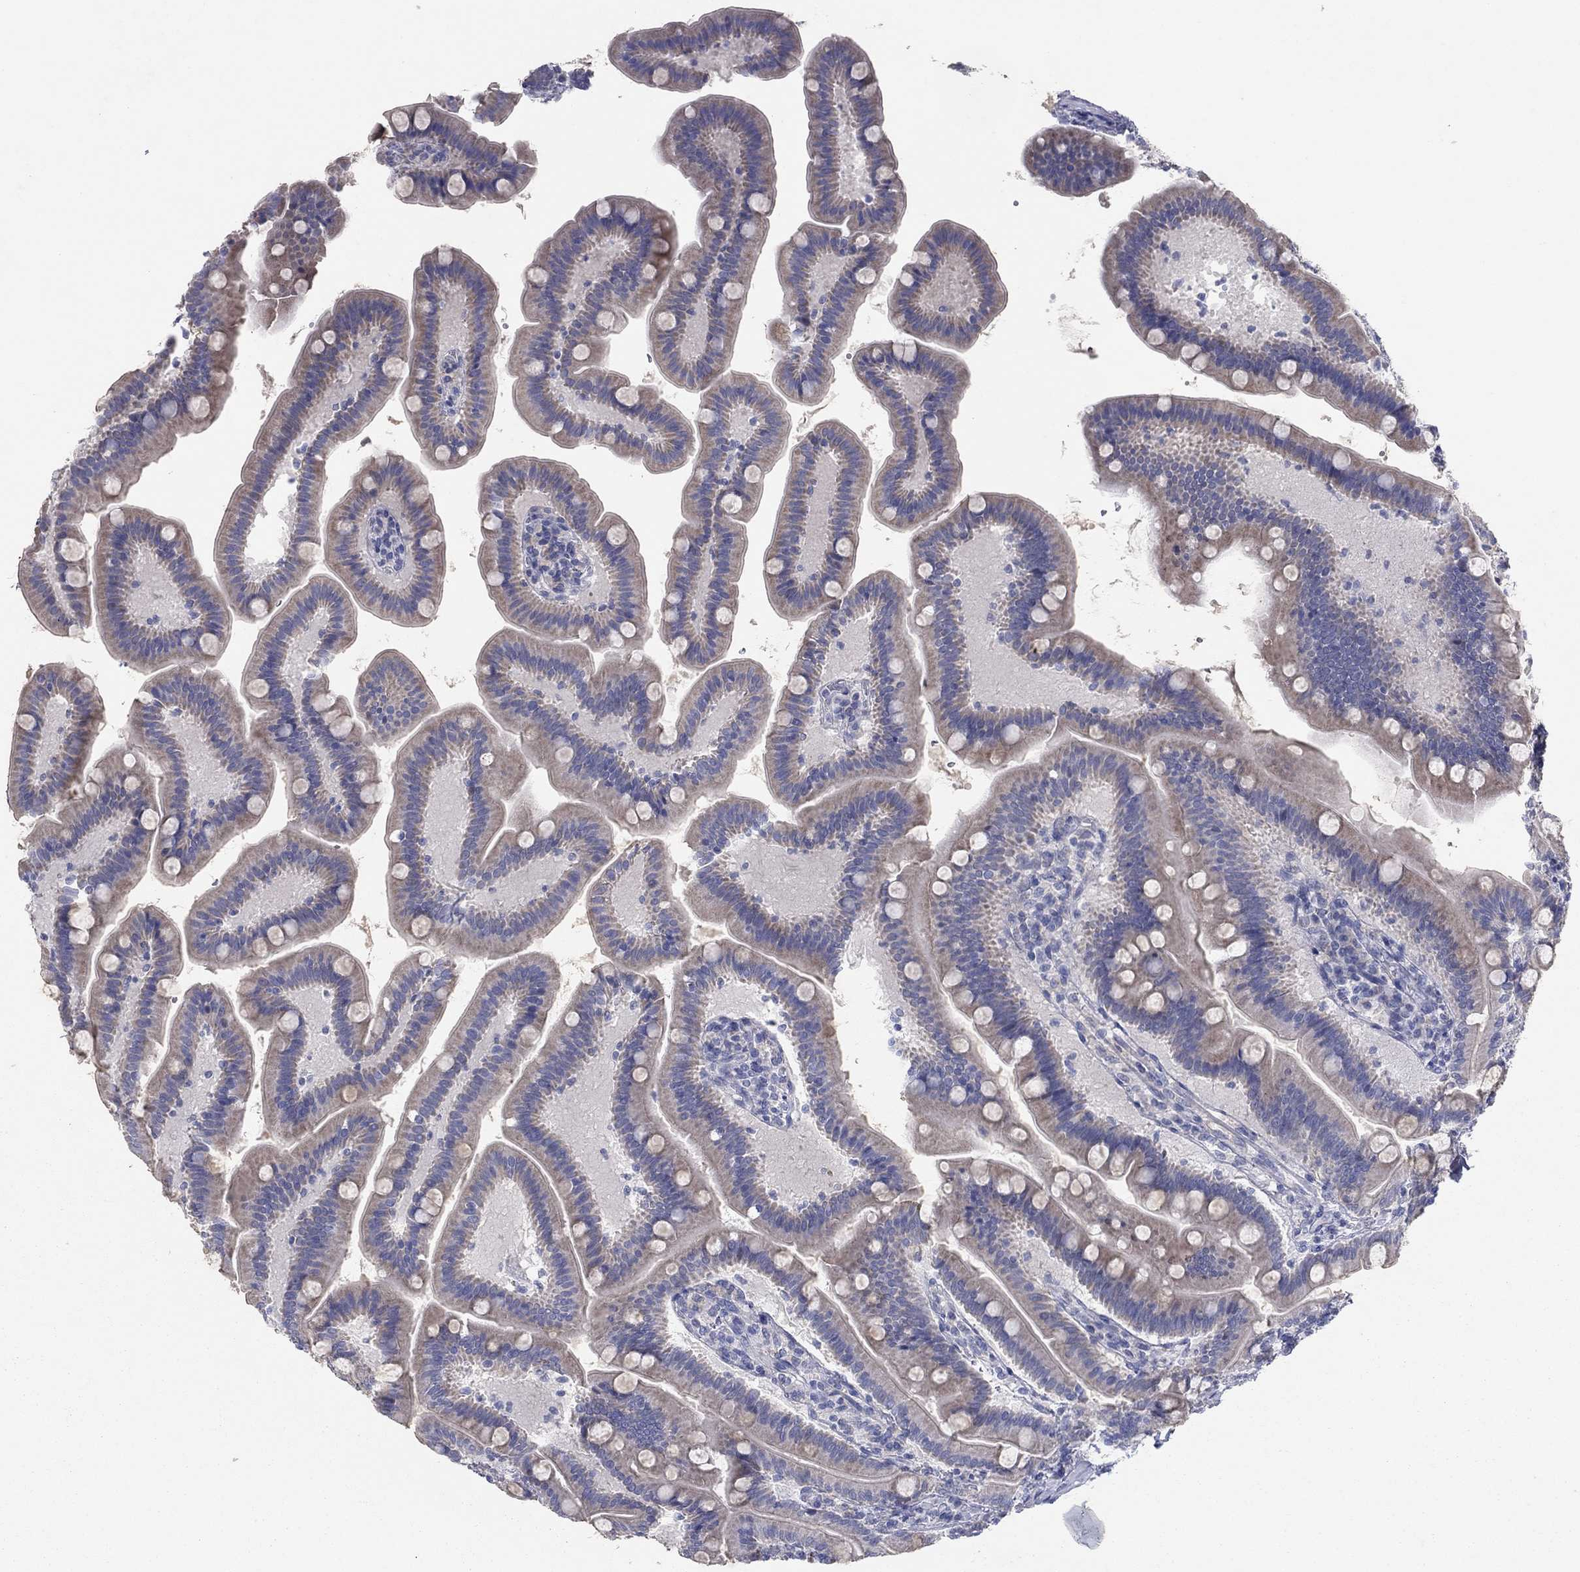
{"staining": {"intensity": "weak", "quantity": ">75%", "location": "cytoplasmic/membranous"}, "tissue": "small intestine", "cell_type": "Glandular cells", "image_type": "normal", "snomed": [{"axis": "morphology", "description": "Normal tissue, NOS"}, {"axis": "topography", "description": "Small intestine"}], "caption": "A brown stain labels weak cytoplasmic/membranous staining of a protein in glandular cells of benign small intestine. The staining was performed using DAB to visualize the protein expression in brown, while the nuclei were stained in blue with hematoxylin (Magnification: 20x).", "gene": "PTGDS", "patient": {"sex": "male", "age": 66}}